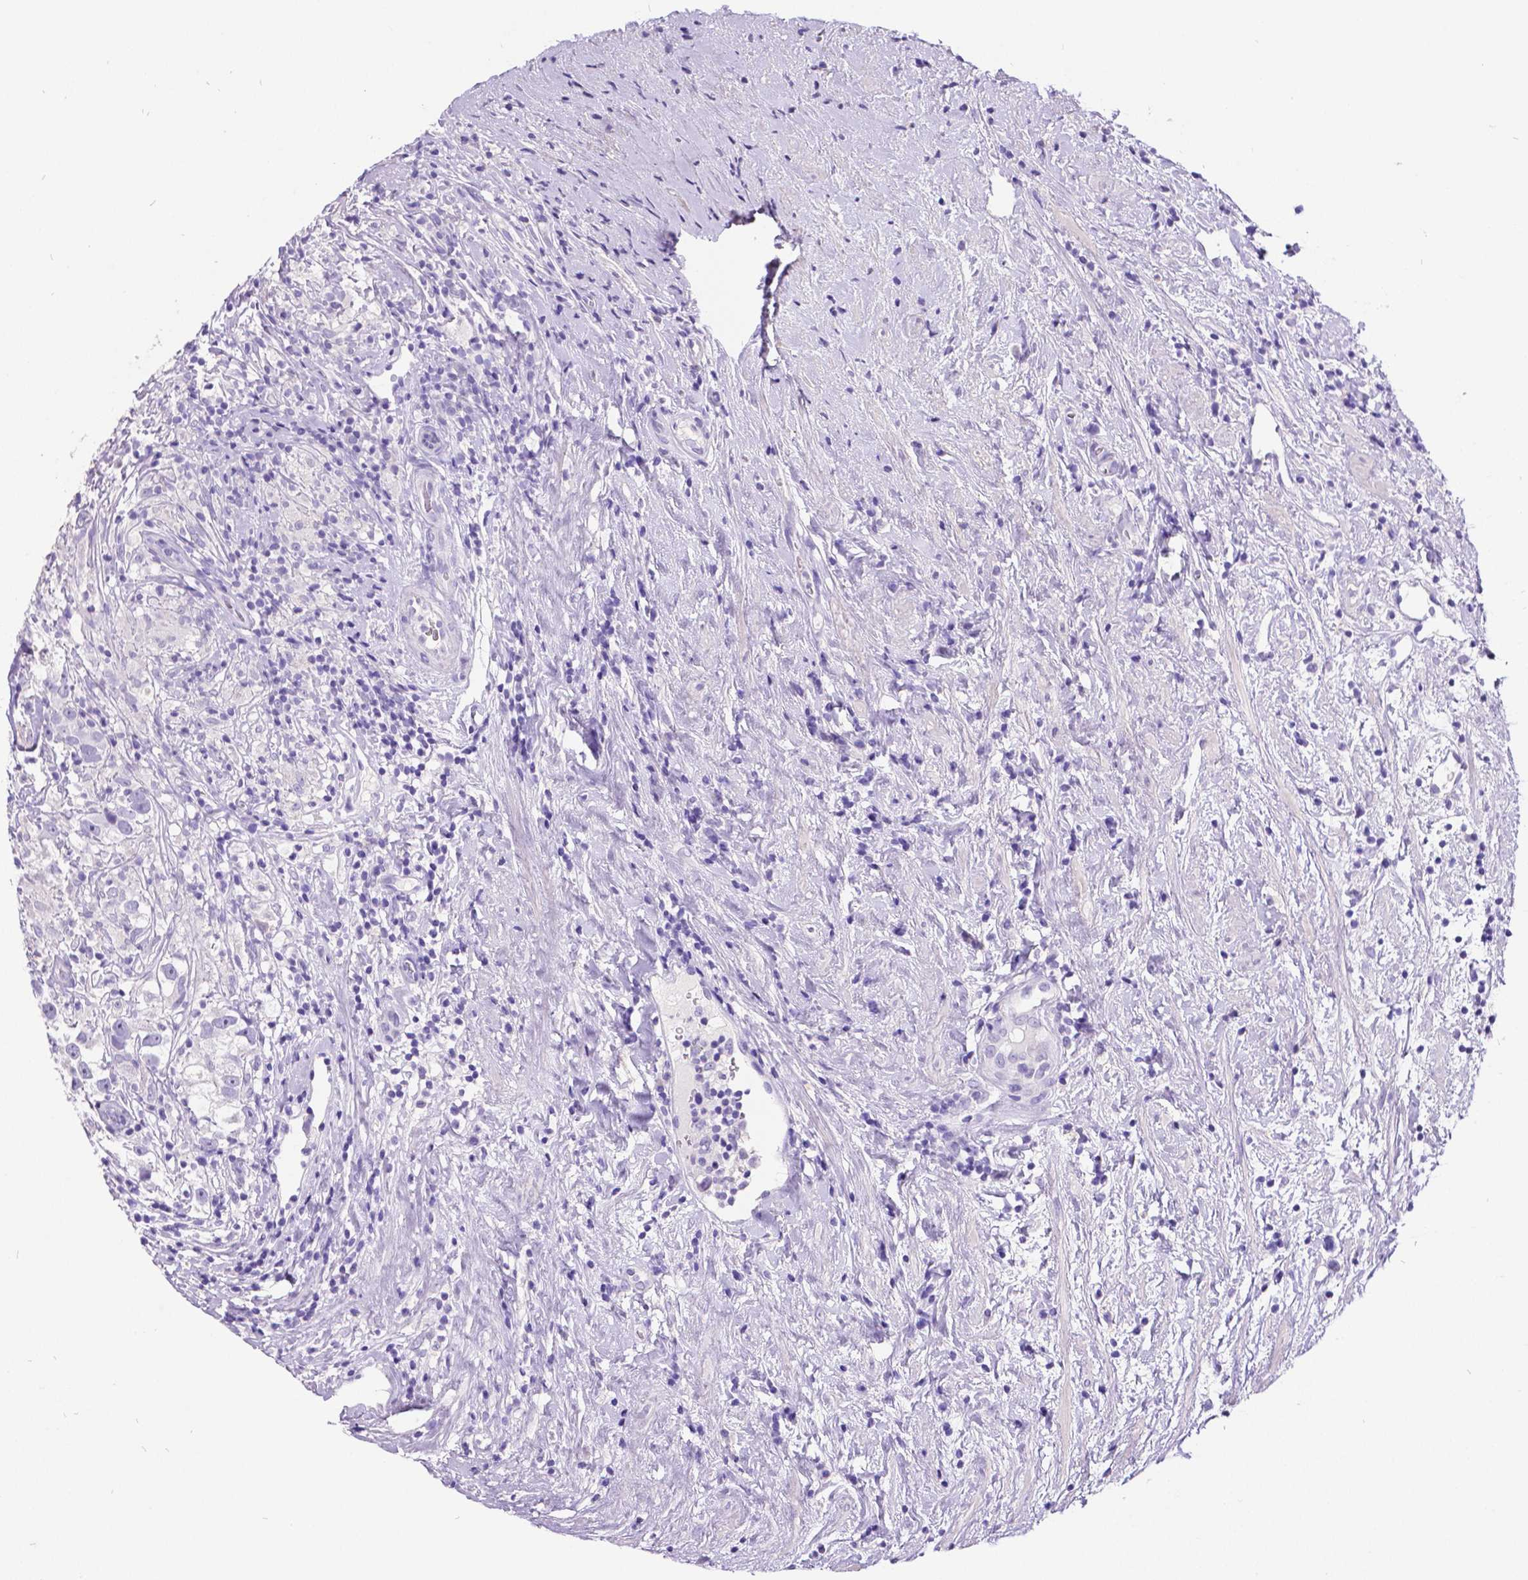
{"staining": {"intensity": "negative", "quantity": "none", "location": "none"}, "tissue": "testis cancer", "cell_type": "Tumor cells", "image_type": "cancer", "snomed": [{"axis": "morphology", "description": "Seminoma, NOS"}, {"axis": "topography", "description": "Testis"}], "caption": "The photomicrograph reveals no staining of tumor cells in seminoma (testis). (DAB (3,3'-diaminobenzidine) immunohistochemistry (IHC), high magnification).", "gene": "SATB2", "patient": {"sex": "male", "age": 46}}